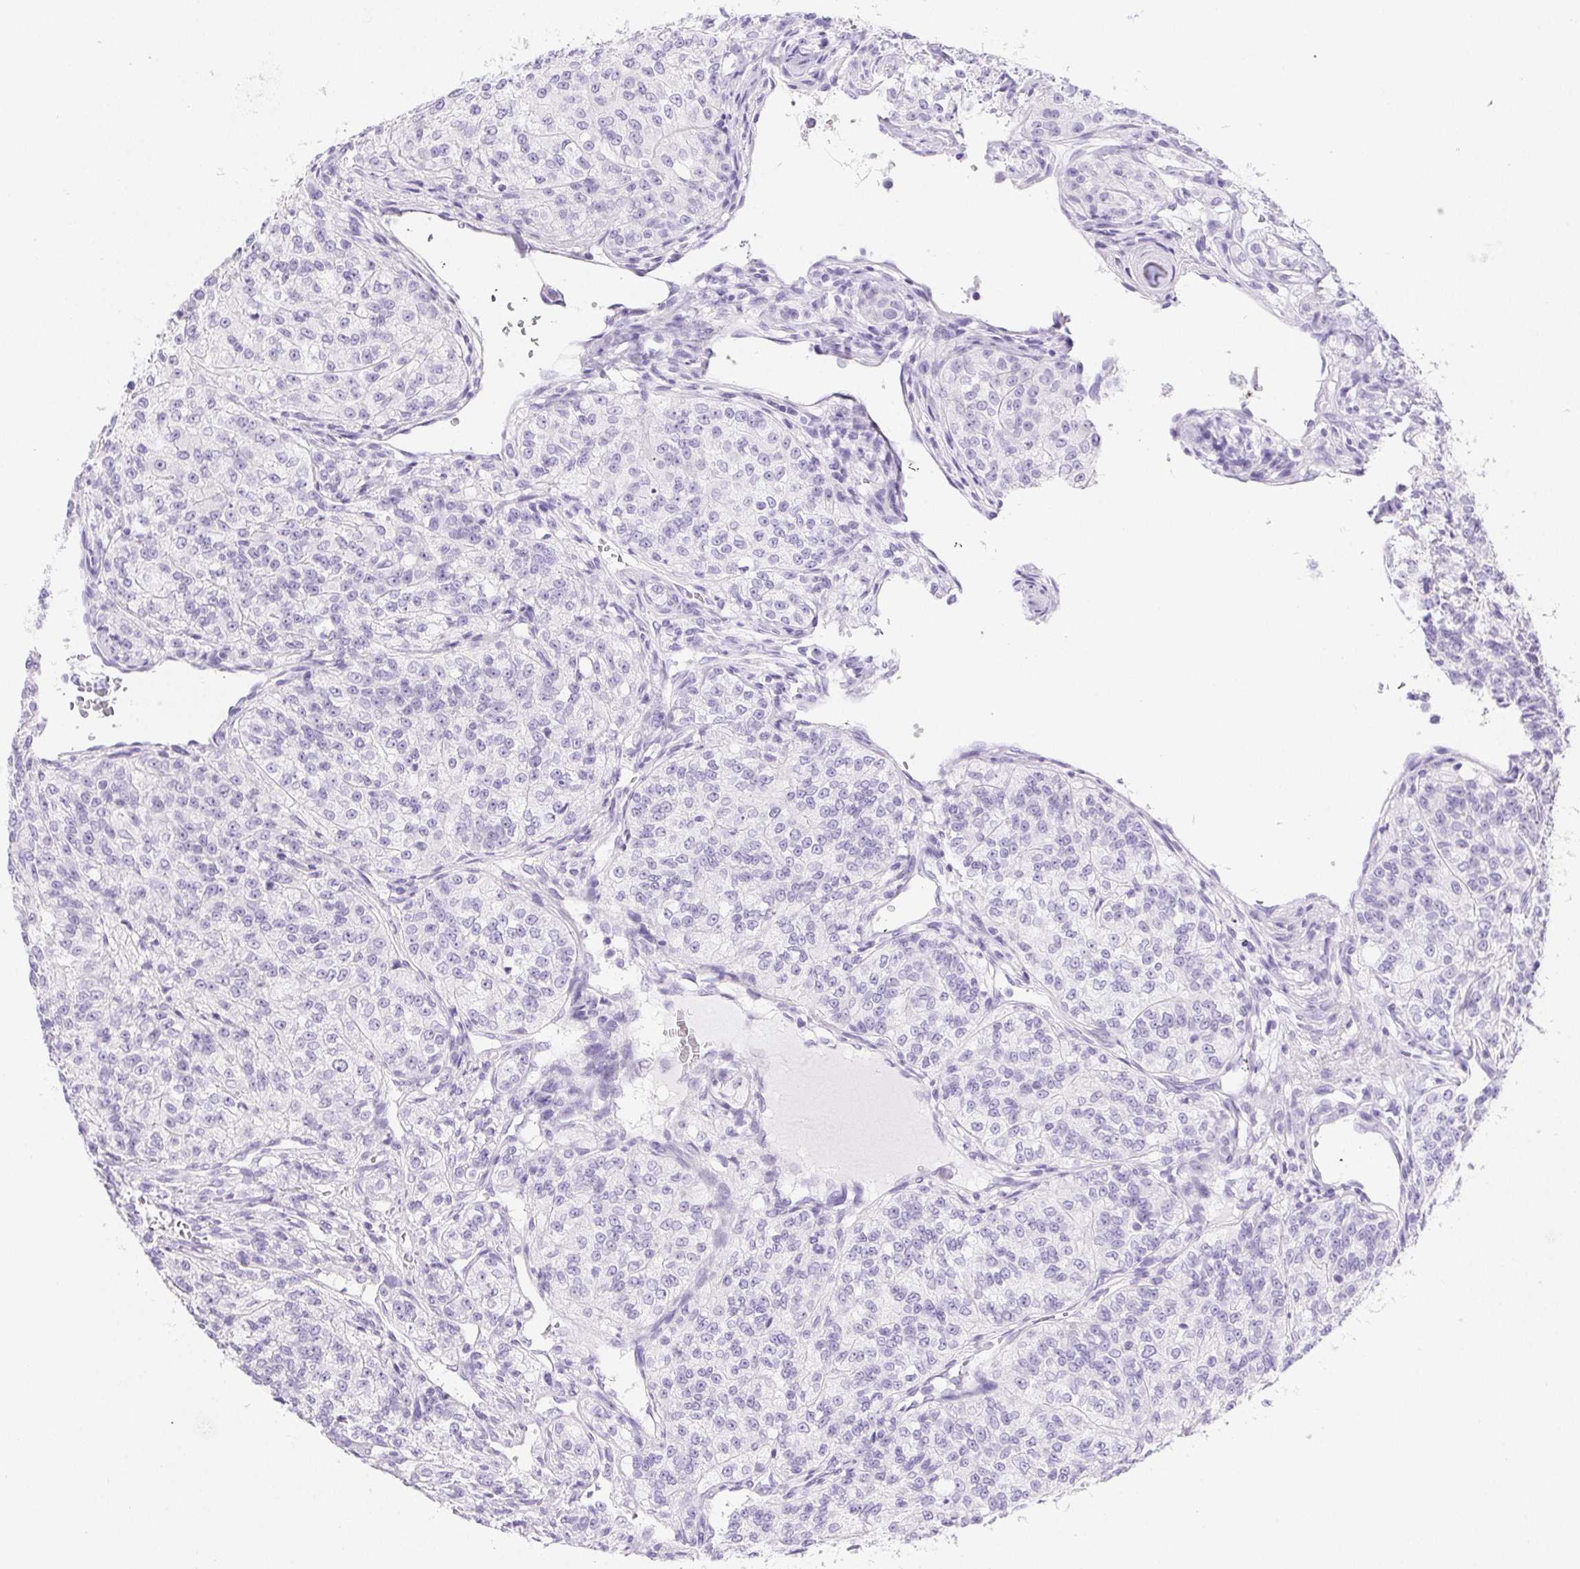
{"staining": {"intensity": "negative", "quantity": "none", "location": "none"}, "tissue": "renal cancer", "cell_type": "Tumor cells", "image_type": "cancer", "snomed": [{"axis": "morphology", "description": "Adenocarcinoma, NOS"}, {"axis": "topography", "description": "Kidney"}], "caption": "The image displays no staining of tumor cells in renal cancer.", "gene": "PNLIP", "patient": {"sex": "female", "age": 63}}